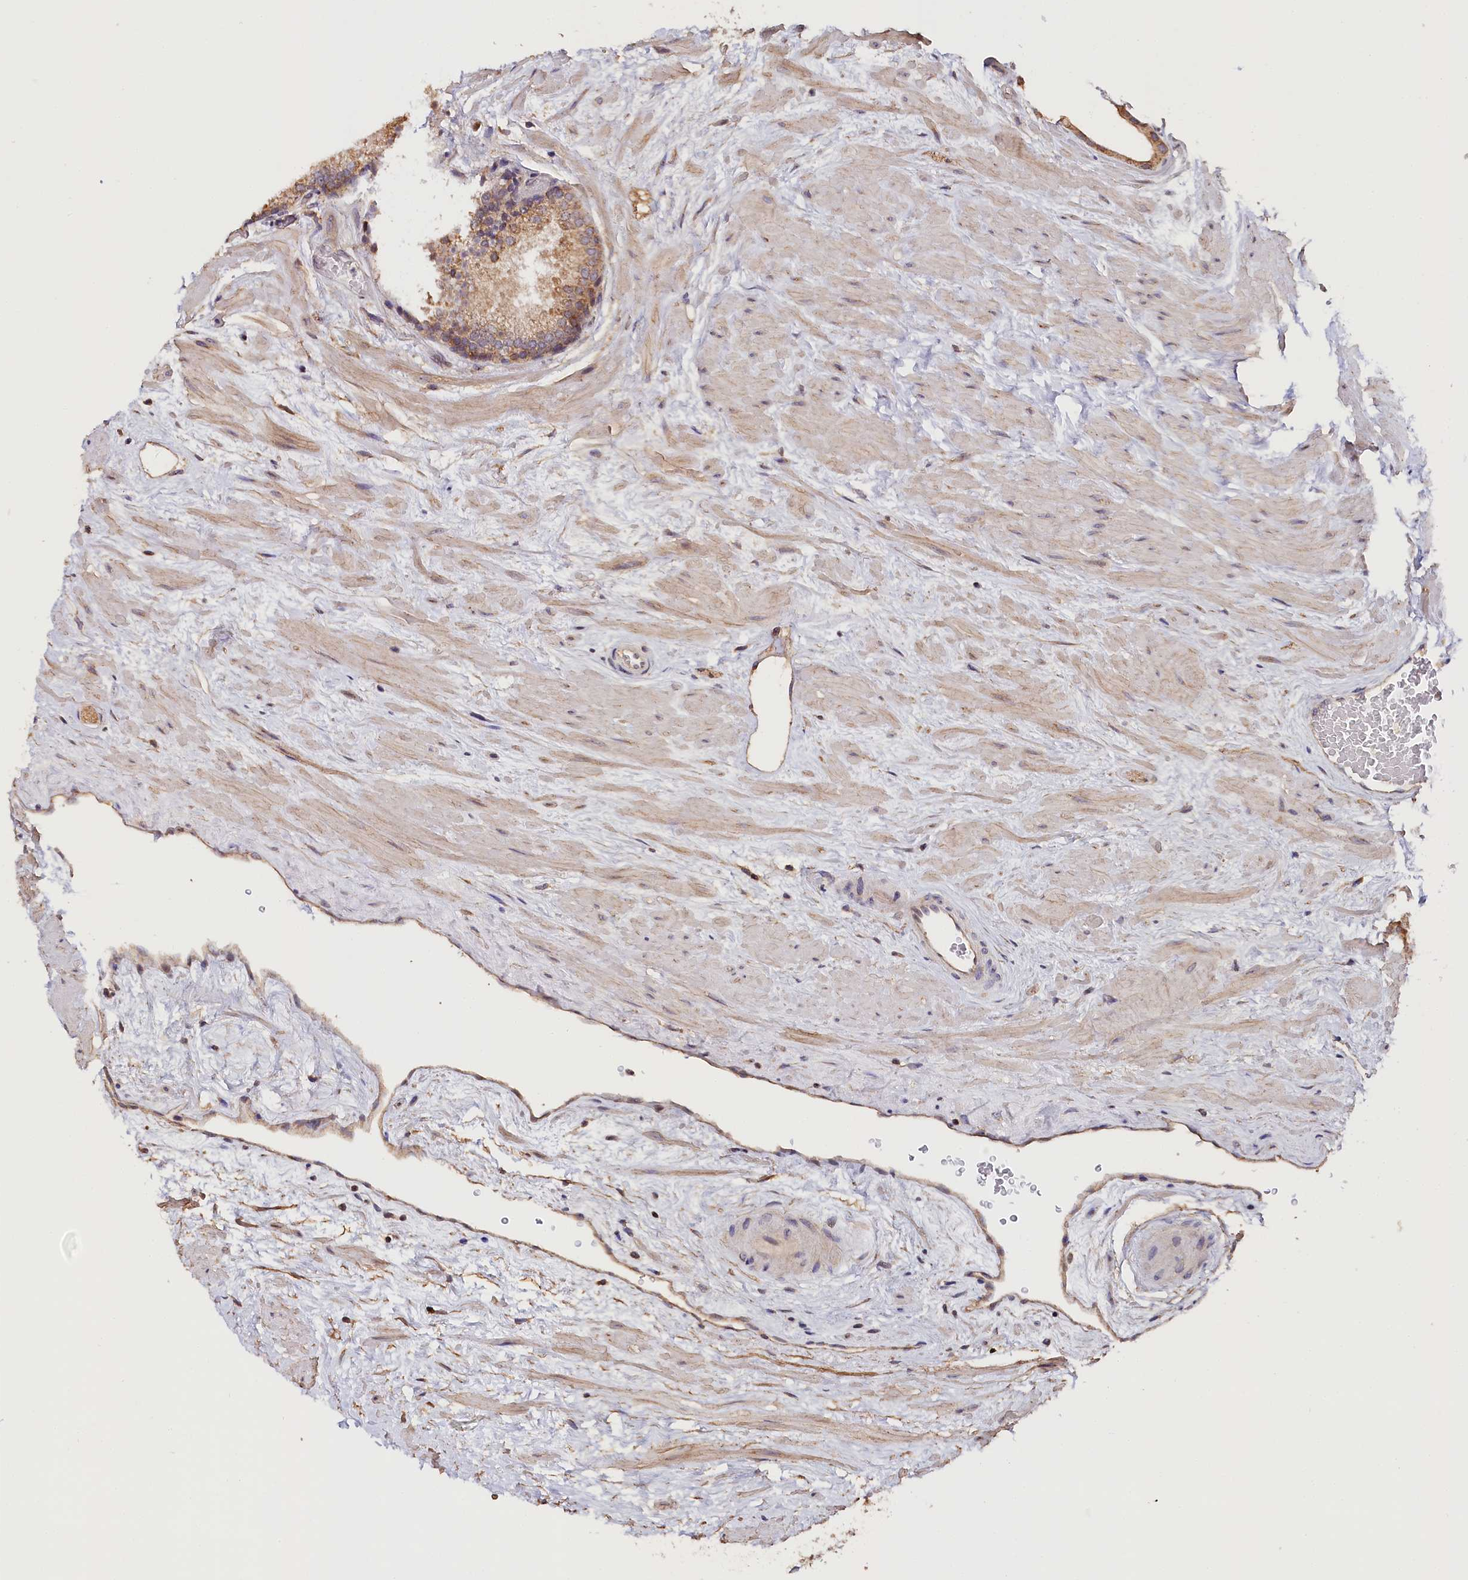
{"staining": {"intensity": "moderate", "quantity": "25%-75%", "location": "cytoplasmic/membranous"}, "tissue": "prostate", "cell_type": "Glandular cells", "image_type": "normal", "snomed": [{"axis": "morphology", "description": "Normal tissue, NOS"}, {"axis": "topography", "description": "Prostate"}], "caption": "High-magnification brightfield microscopy of benign prostate stained with DAB (3,3'-diaminobenzidine) (brown) and counterstained with hematoxylin (blue). glandular cells exhibit moderate cytoplasmic/membranous expression is seen in approximately25%-75% of cells.", "gene": "KATNB1", "patient": {"sex": "male", "age": 48}}